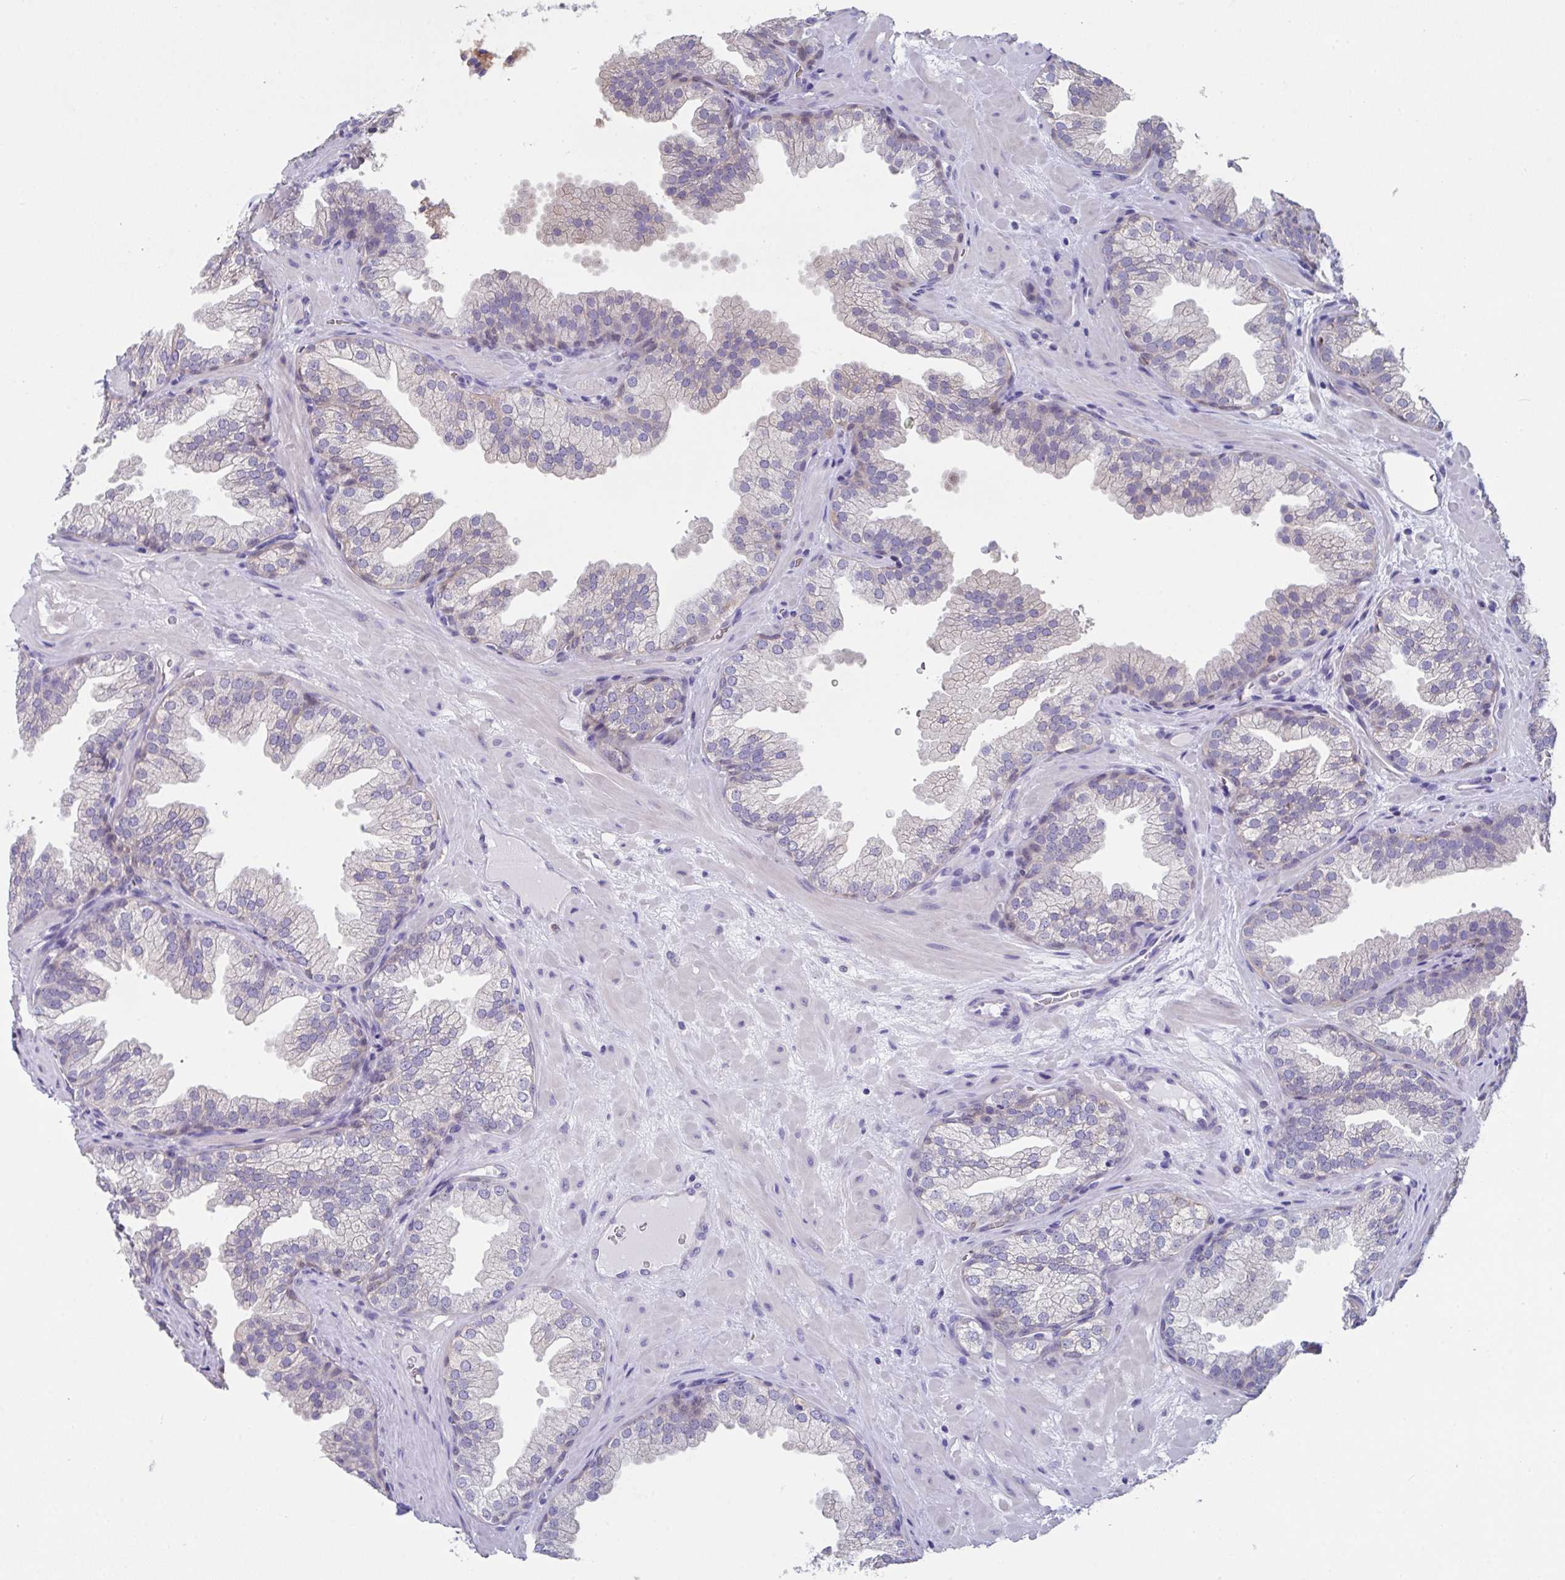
{"staining": {"intensity": "weak", "quantity": "<25%", "location": "cytoplasmic/membranous"}, "tissue": "prostate", "cell_type": "Glandular cells", "image_type": "normal", "snomed": [{"axis": "morphology", "description": "Normal tissue, NOS"}, {"axis": "topography", "description": "Prostate"}], "caption": "High power microscopy micrograph of an immunohistochemistry (IHC) image of benign prostate, revealing no significant staining in glandular cells.", "gene": "TFAP2C", "patient": {"sex": "male", "age": 37}}